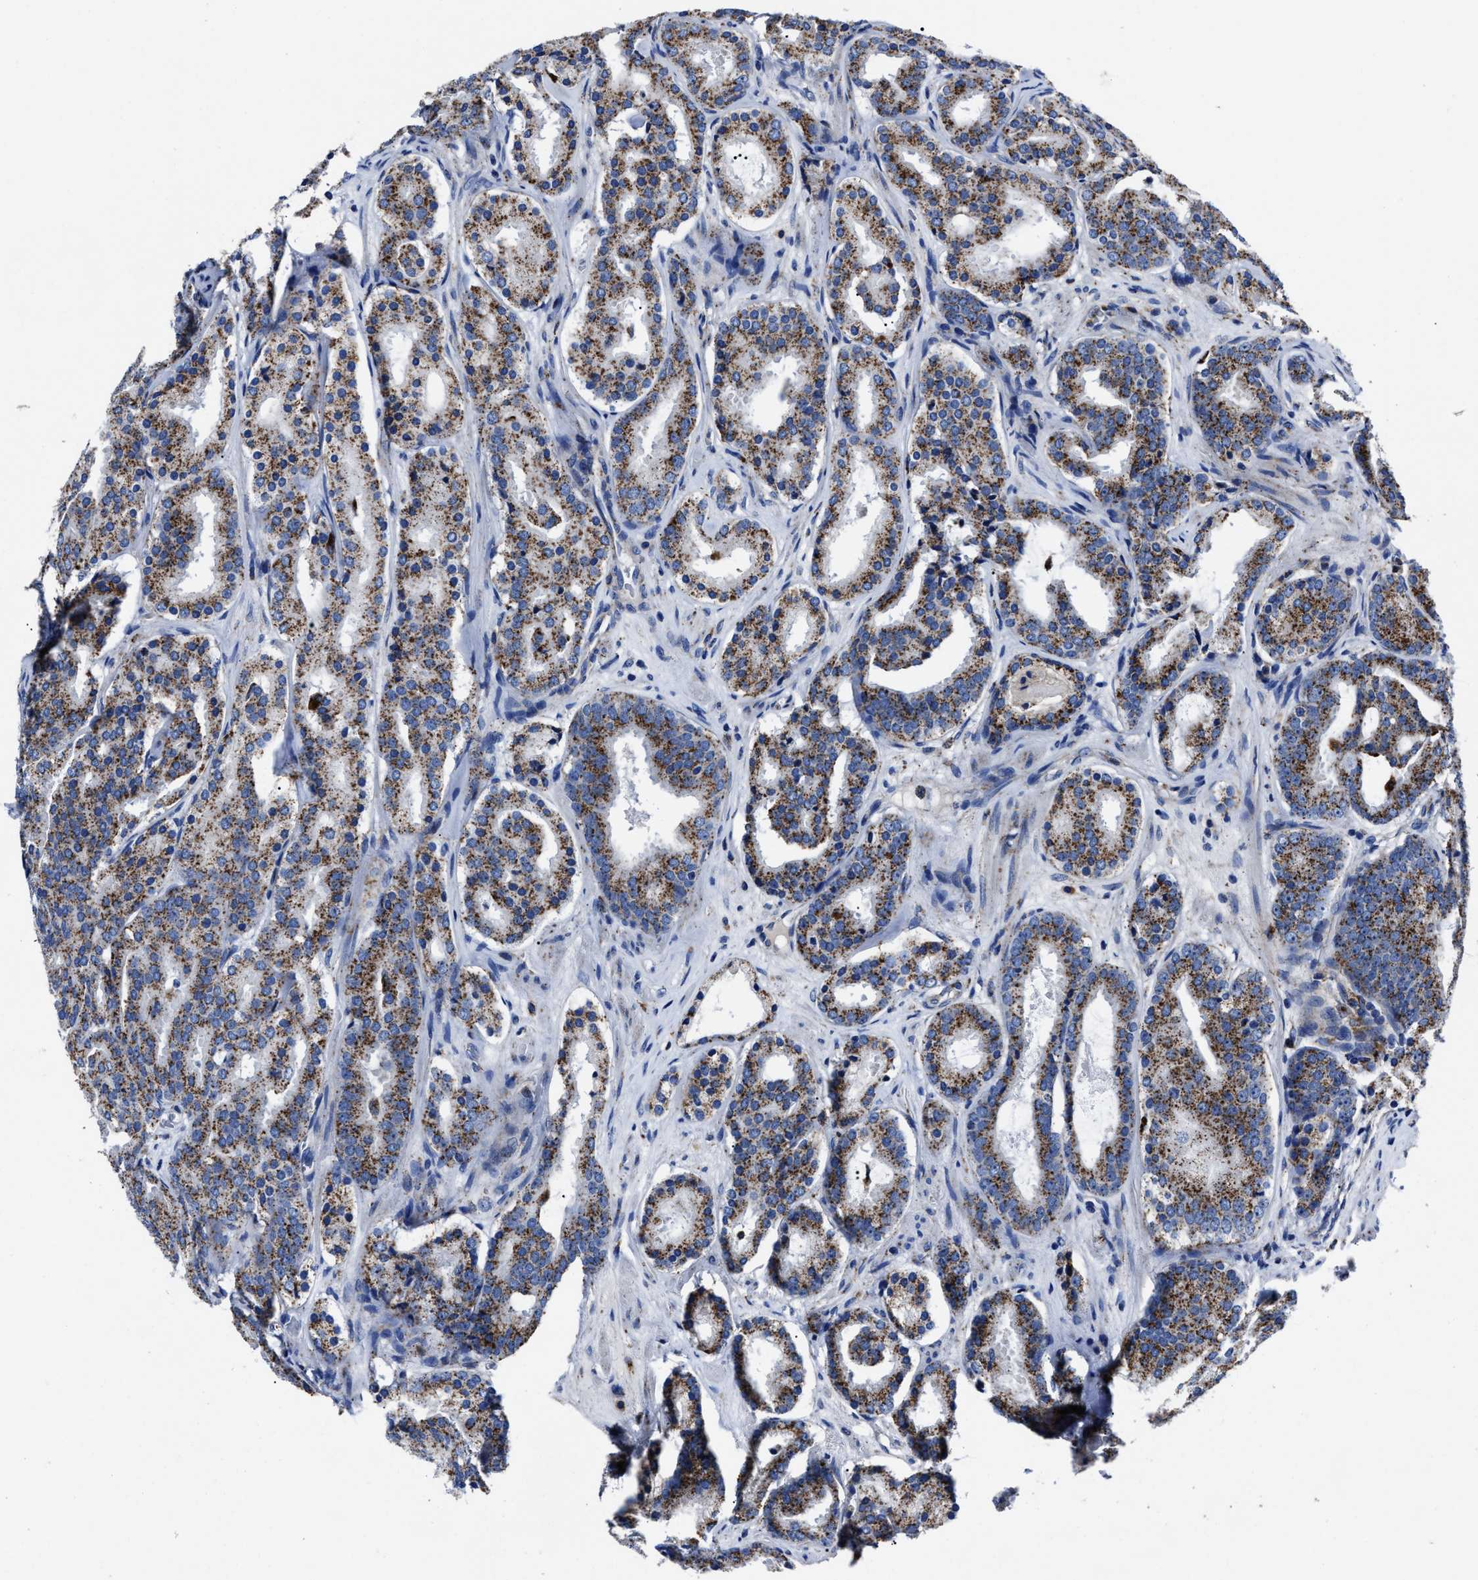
{"staining": {"intensity": "strong", "quantity": ">75%", "location": "cytoplasmic/membranous"}, "tissue": "prostate cancer", "cell_type": "Tumor cells", "image_type": "cancer", "snomed": [{"axis": "morphology", "description": "Adenocarcinoma, Low grade"}, {"axis": "topography", "description": "Prostate"}], "caption": "Brown immunohistochemical staining in human adenocarcinoma (low-grade) (prostate) reveals strong cytoplasmic/membranous staining in approximately >75% of tumor cells.", "gene": "LAMTOR4", "patient": {"sex": "male", "age": 69}}